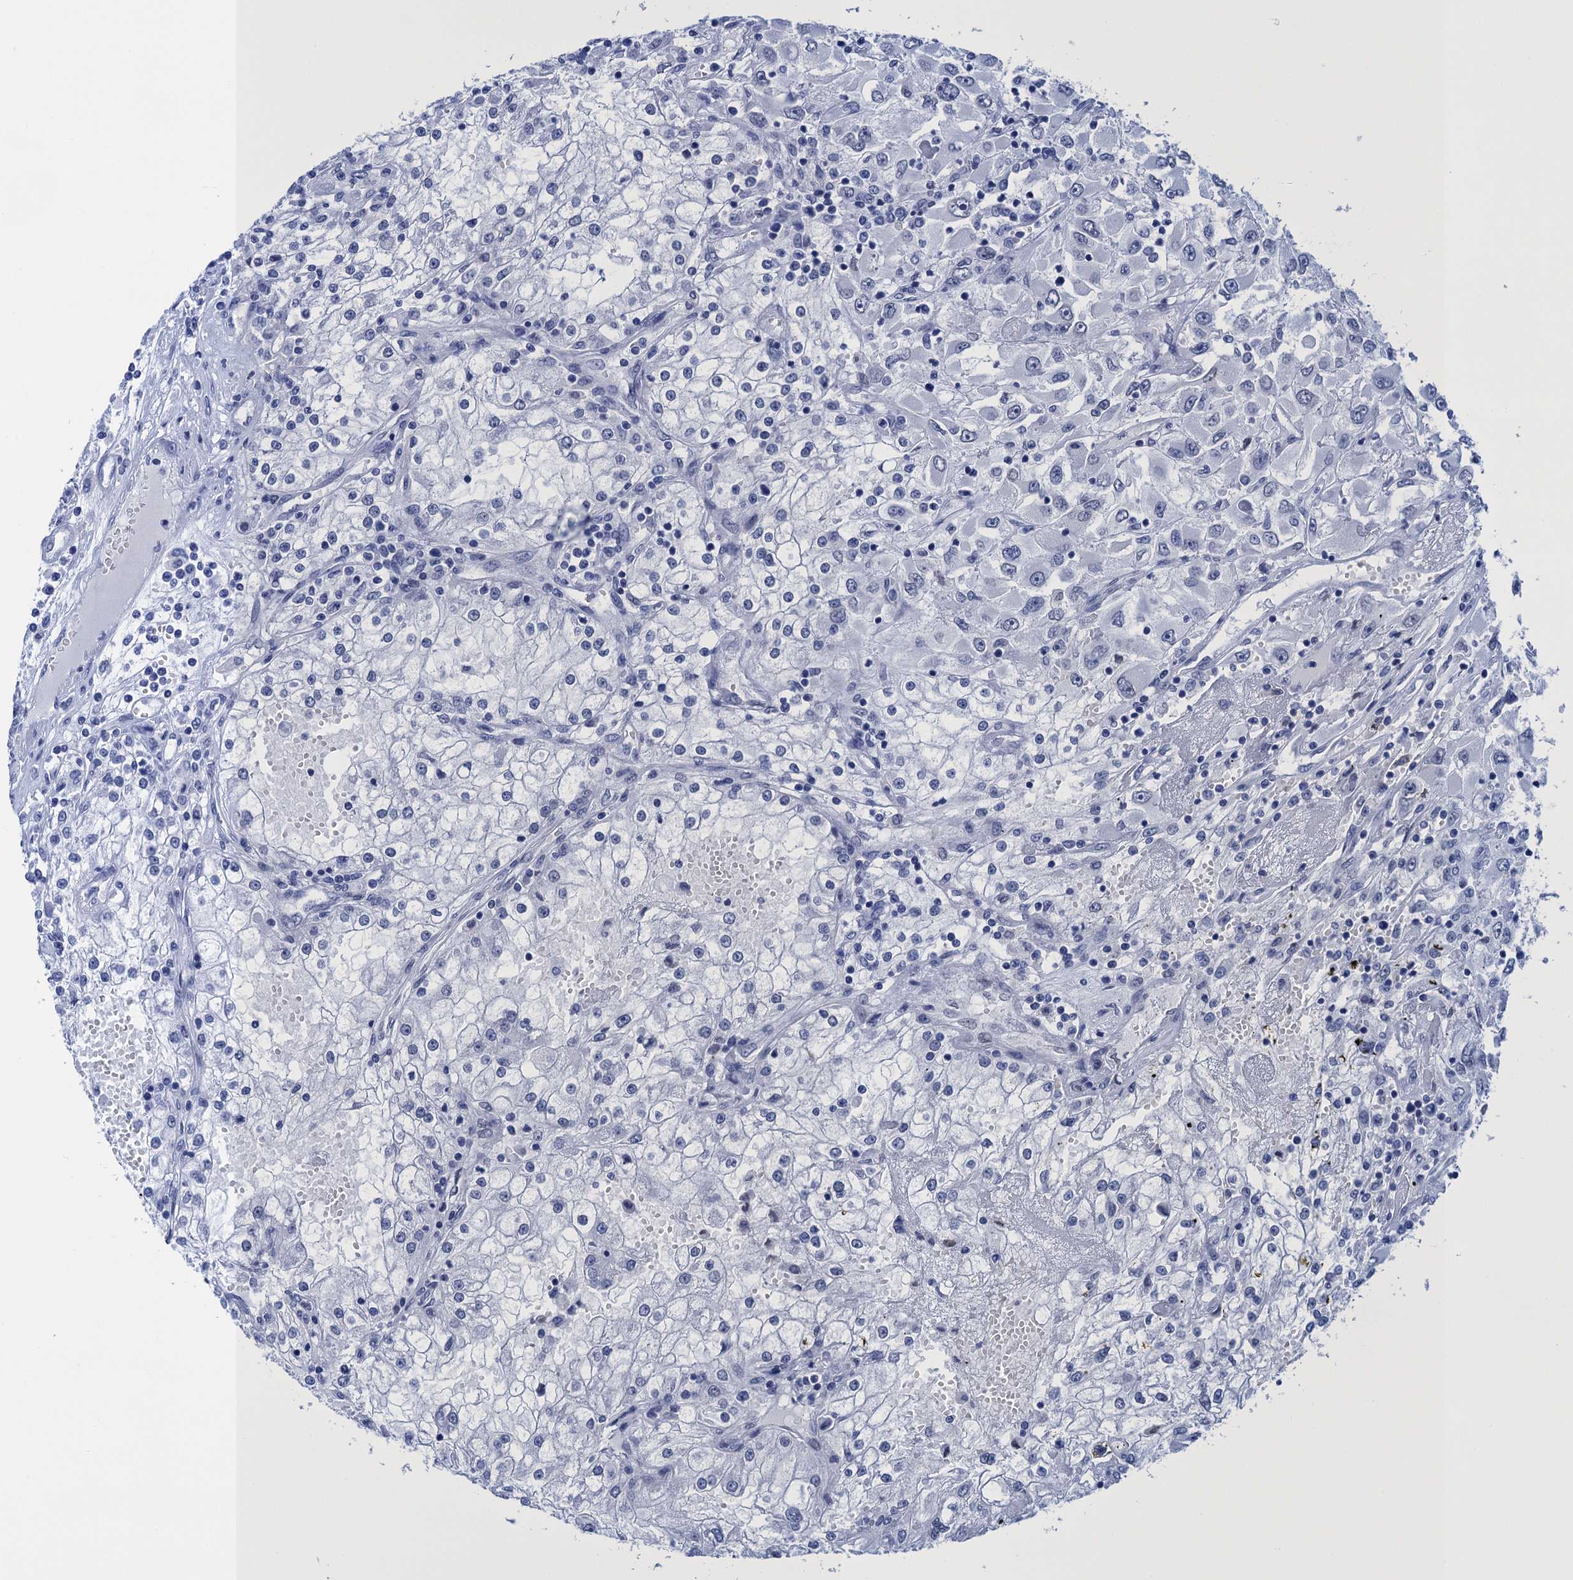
{"staining": {"intensity": "negative", "quantity": "none", "location": "none"}, "tissue": "renal cancer", "cell_type": "Tumor cells", "image_type": "cancer", "snomed": [{"axis": "morphology", "description": "Adenocarcinoma, NOS"}, {"axis": "topography", "description": "Kidney"}], "caption": "Immunohistochemical staining of renal adenocarcinoma exhibits no significant expression in tumor cells.", "gene": "METTL25", "patient": {"sex": "female", "age": 52}}